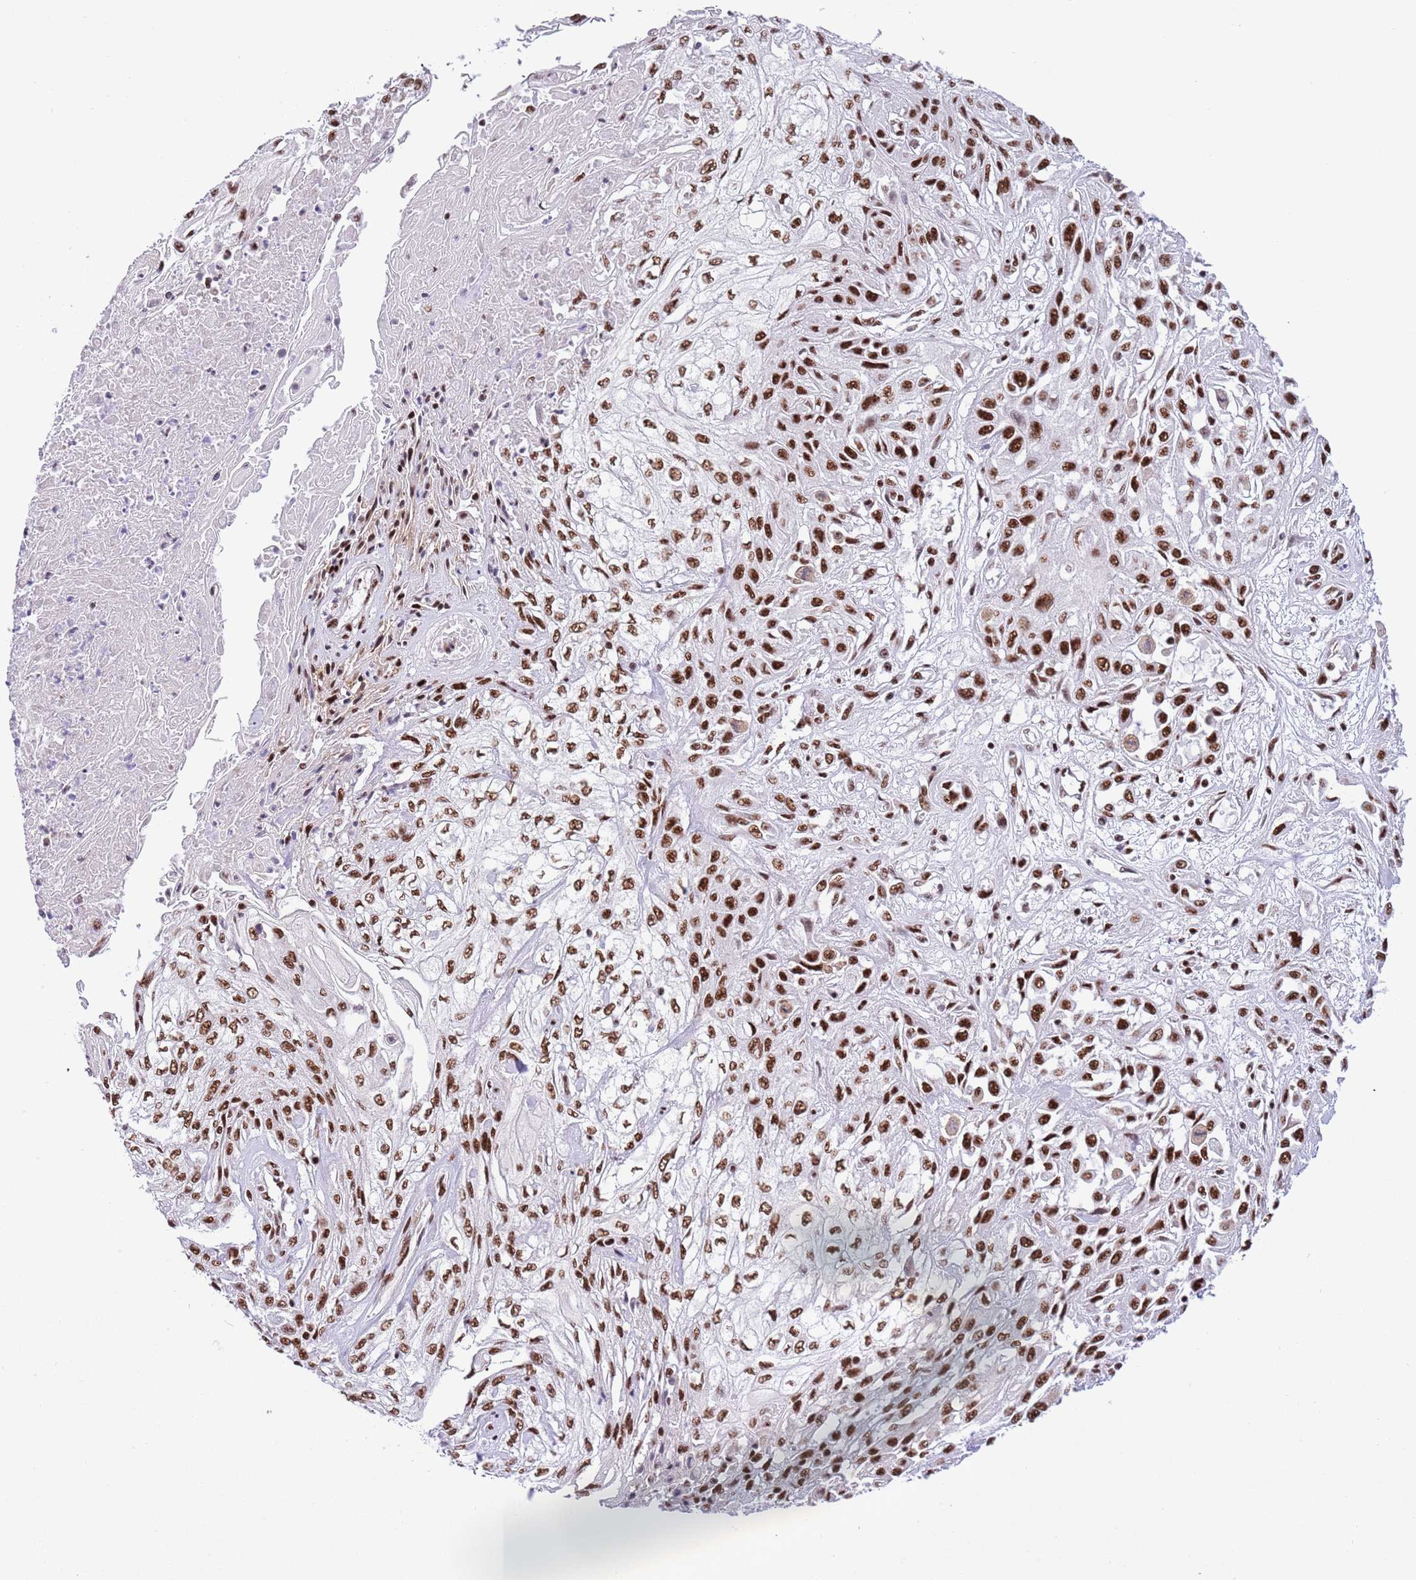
{"staining": {"intensity": "strong", "quantity": ">75%", "location": "nuclear"}, "tissue": "skin cancer", "cell_type": "Tumor cells", "image_type": "cancer", "snomed": [{"axis": "morphology", "description": "Squamous cell carcinoma, NOS"}, {"axis": "morphology", "description": "Squamous cell carcinoma, metastatic, NOS"}, {"axis": "topography", "description": "Skin"}, {"axis": "topography", "description": "Lymph node"}], "caption": "The micrograph demonstrates immunohistochemical staining of skin squamous cell carcinoma. There is strong nuclear staining is seen in about >75% of tumor cells.", "gene": "SF3A2", "patient": {"sex": "male", "age": 75}}